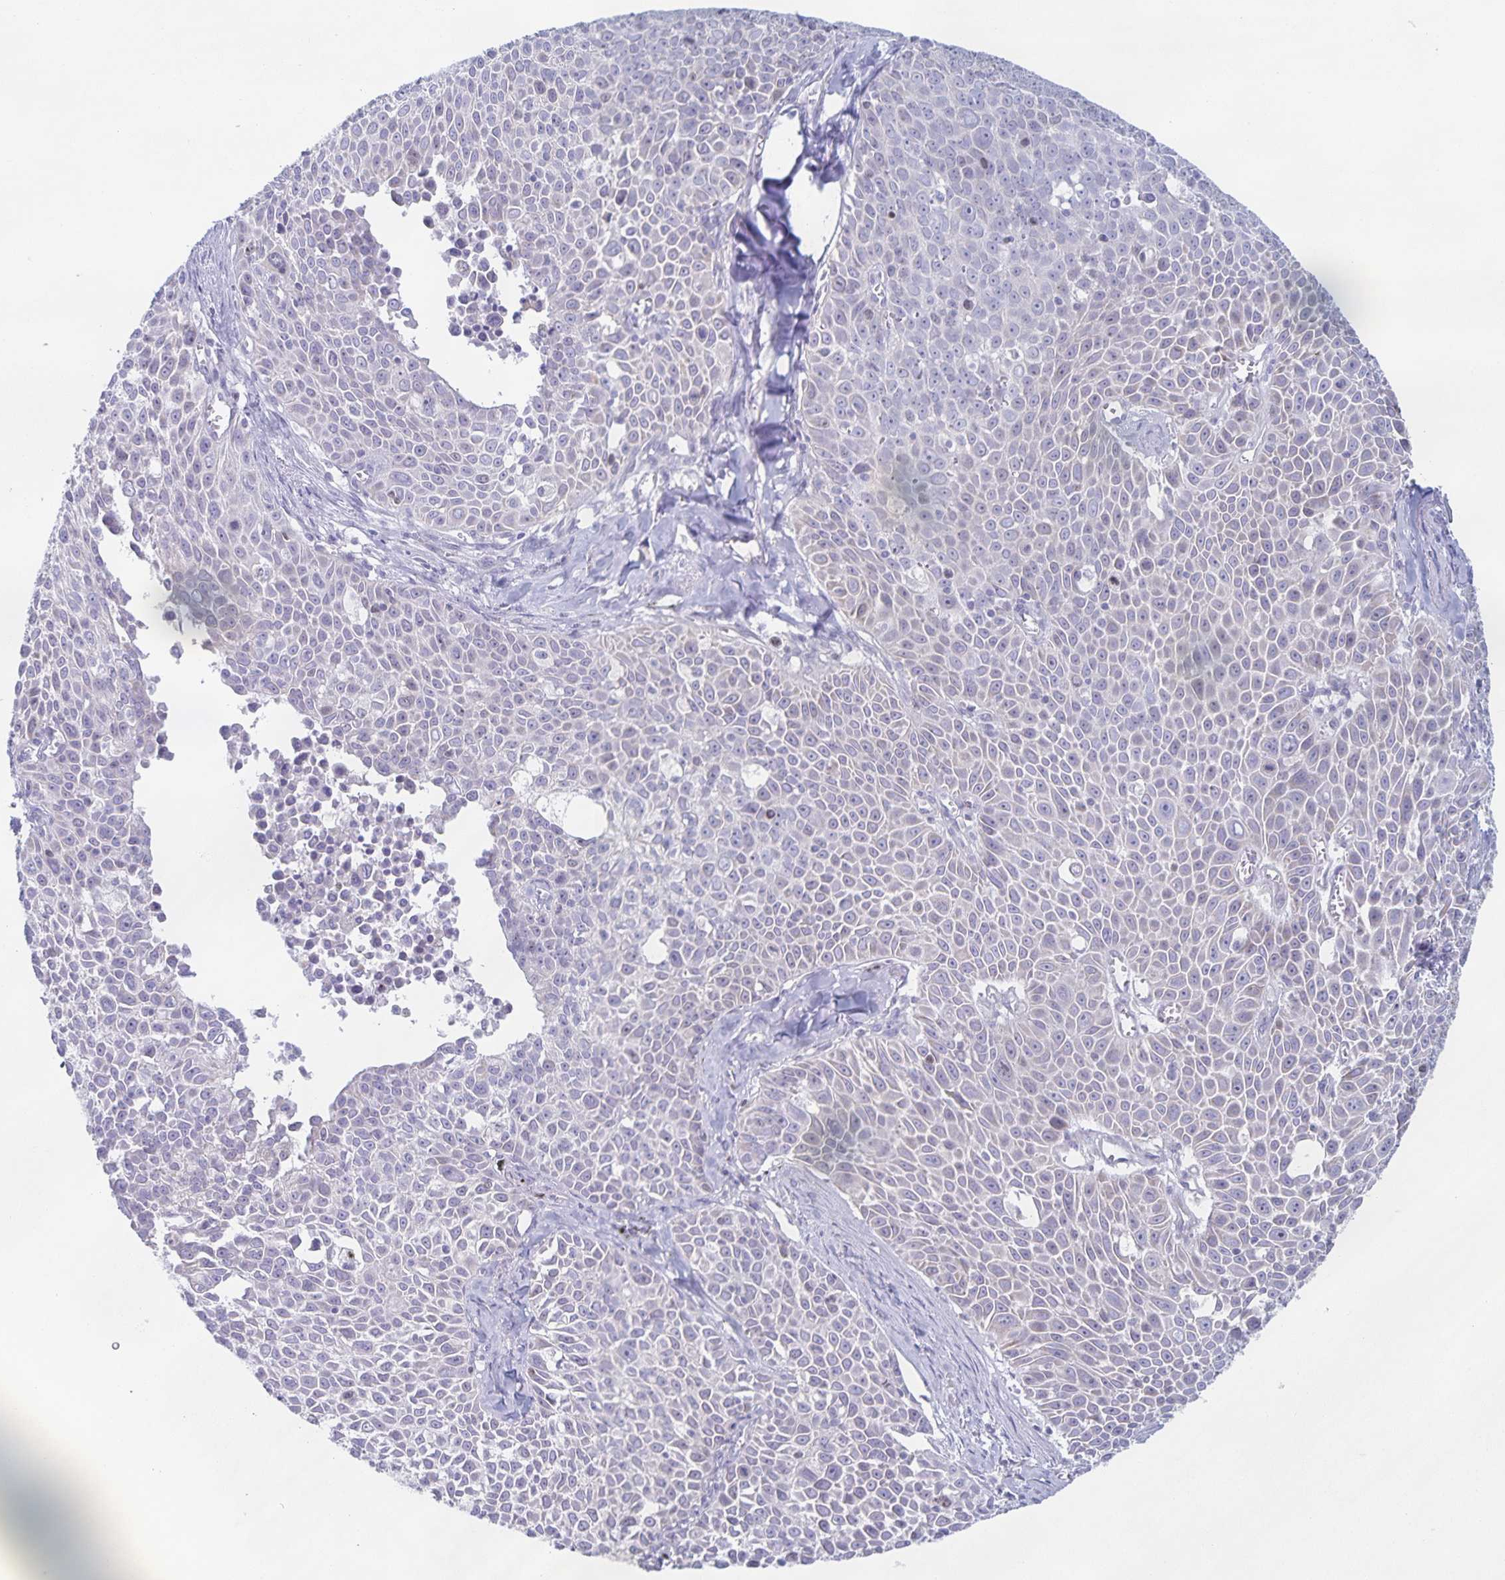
{"staining": {"intensity": "weak", "quantity": "<25%", "location": "cytoplasmic/membranous,nuclear"}, "tissue": "lung cancer", "cell_type": "Tumor cells", "image_type": "cancer", "snomed": [{"axis": "morphology", "description": "Squamous cell carcinoma, NOS"}, {"axis": "morphology", "description": "Squamous cell carcinoma, metastatic, NOS"}, {"axis": "topography", "description": "Lymph node"}, {"axis": "topography", "description": "Lung"}], "caption": "IHC of lung cancer reveals no staining in tumor cells.", "gene": "CENPH", "patient": {"sex": "female", "age": 62}}